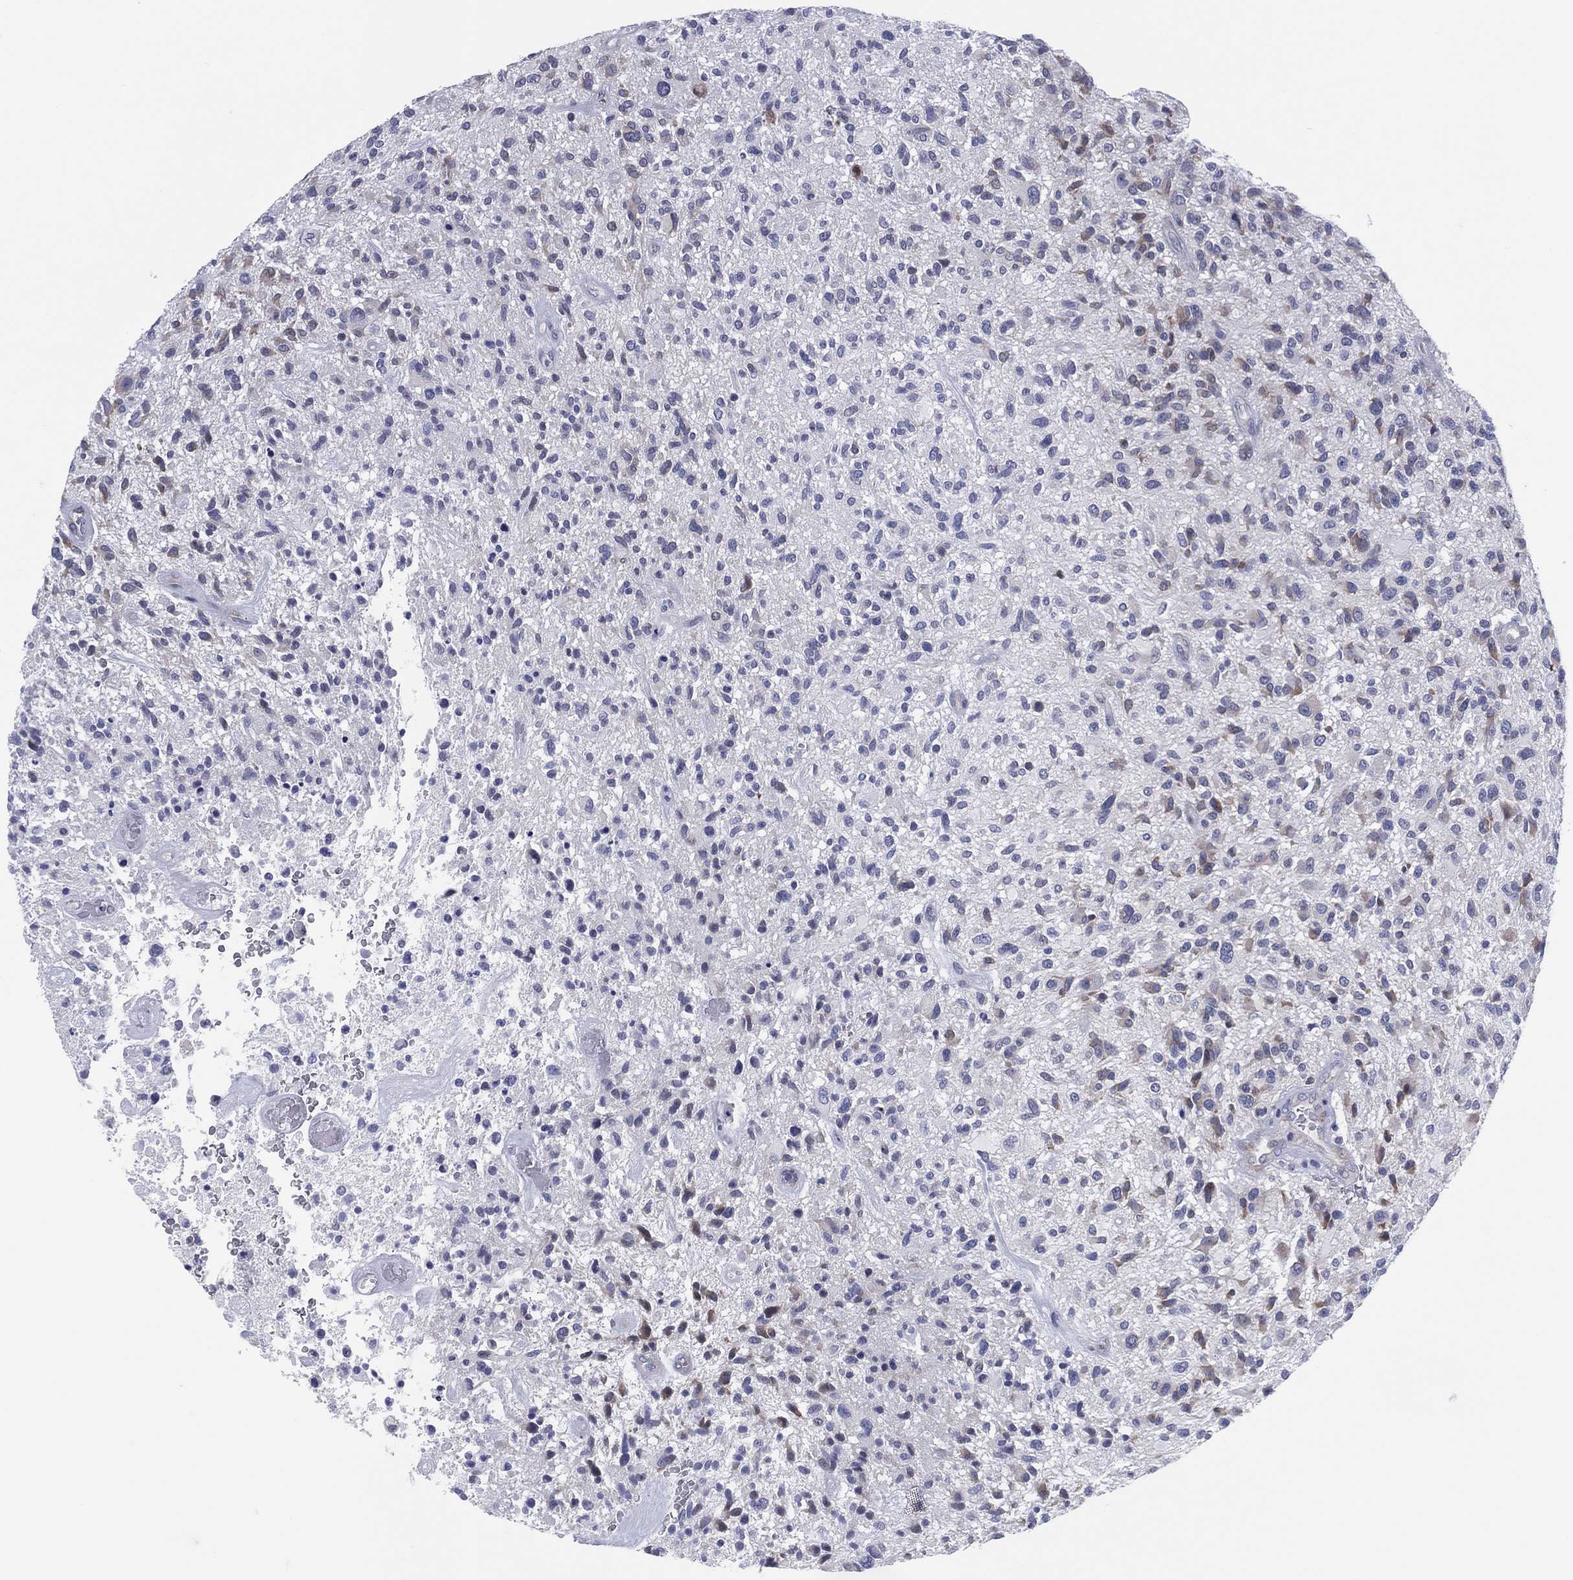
{"staining": {"intensity": "negative", "quantity": "none", "location": "none"}, "tissue": "glioma", "cell_type": "Tumor cells", "image_type": "cancer", "snomed": [{"axis": "morphology", "description": "Glioma, malignant, High grade"}, {"axis": "topography", "description": "Brain"}], "caption": "The histopathology image exhibits no staining of tumor cells in malignant glioma (high-grade).", "gene": "HEATR4", "patient": {"sex": "male", "age": 47}}